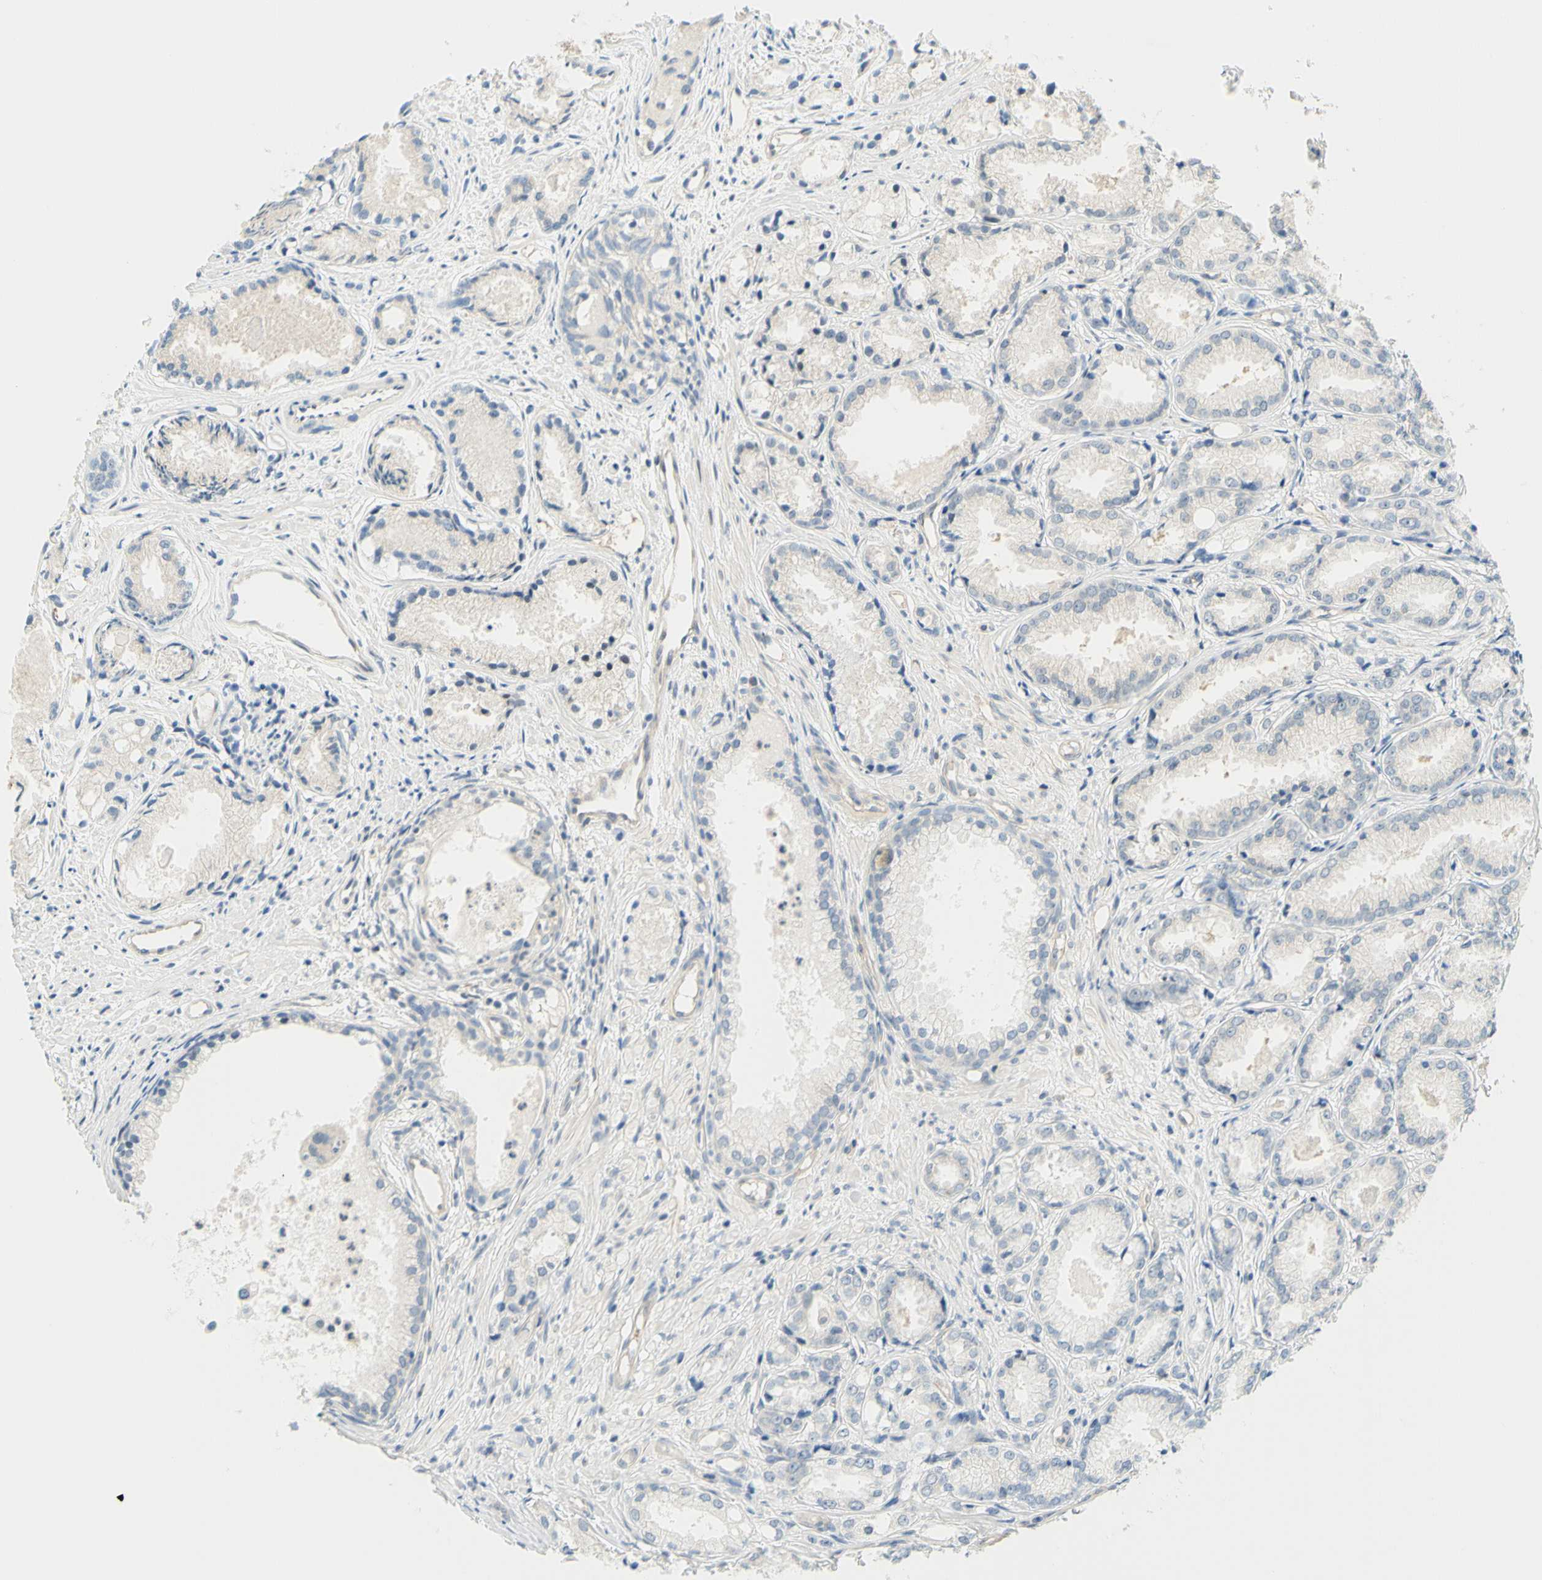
{"staining": {"intensity": "negative", "quantity": "none", "location": "none"}, "tissue": "prostate cancer", "cell_type": "Tumor cells", "image_type": "cancer", "snomed": [{"axis": "morphology", "description": "Adenocarcinoma, Low grade"}, {"axis": "topography", "description": "Prostate"}], "caption": "A photomicrograph of human prostate adenocarcinoma (low-grade) is negative for staining in tumor cells.", "gene": "C2CD2L", "patient": {"sex": "male", "age": 72}}